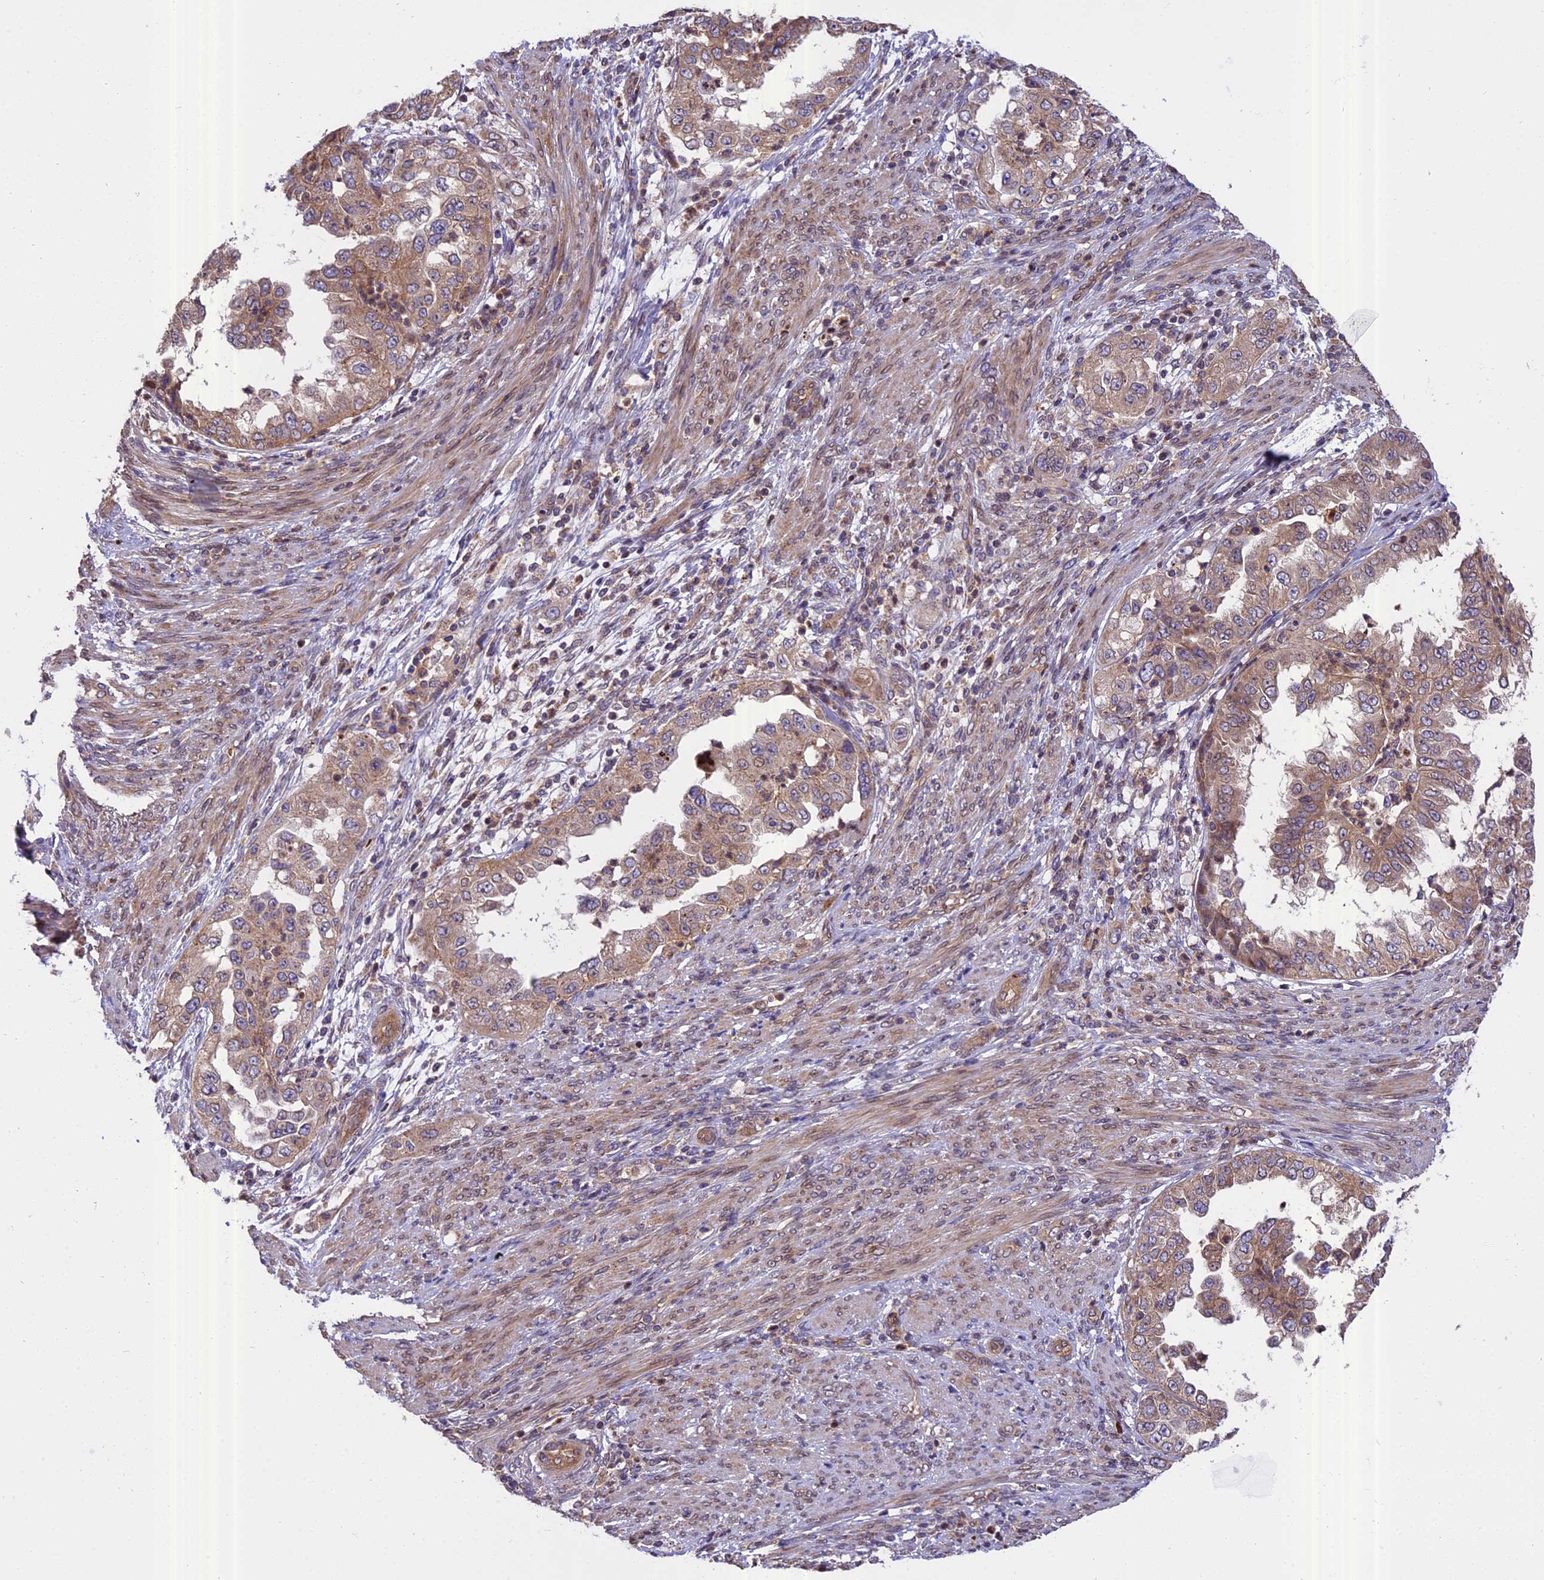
{"staining": {"intensity": "weak", "quantity": ">75%", "location": "cytoplasmic/membranous"}, "tissue": "endometrial cancer", "cell_type": "Tumor cells", "image_type": "cancer", "snomed": [{"axis": "morphology", "description": "Adenocarcinoma, NOS"}, {"axis": "topography", "description": "Endometrium"}], "caption": "The photomicrograph exhibits staining of endometrial cancer, revealing weak cytoplasmic/membranous protein expression (brown color) within tumor cells. Immunohistochemistry stains the protein of interest in brown and the nuclei are stained blue.", "gene": "CHMP2A", "patient": {"sex": "female", "age": 85}}